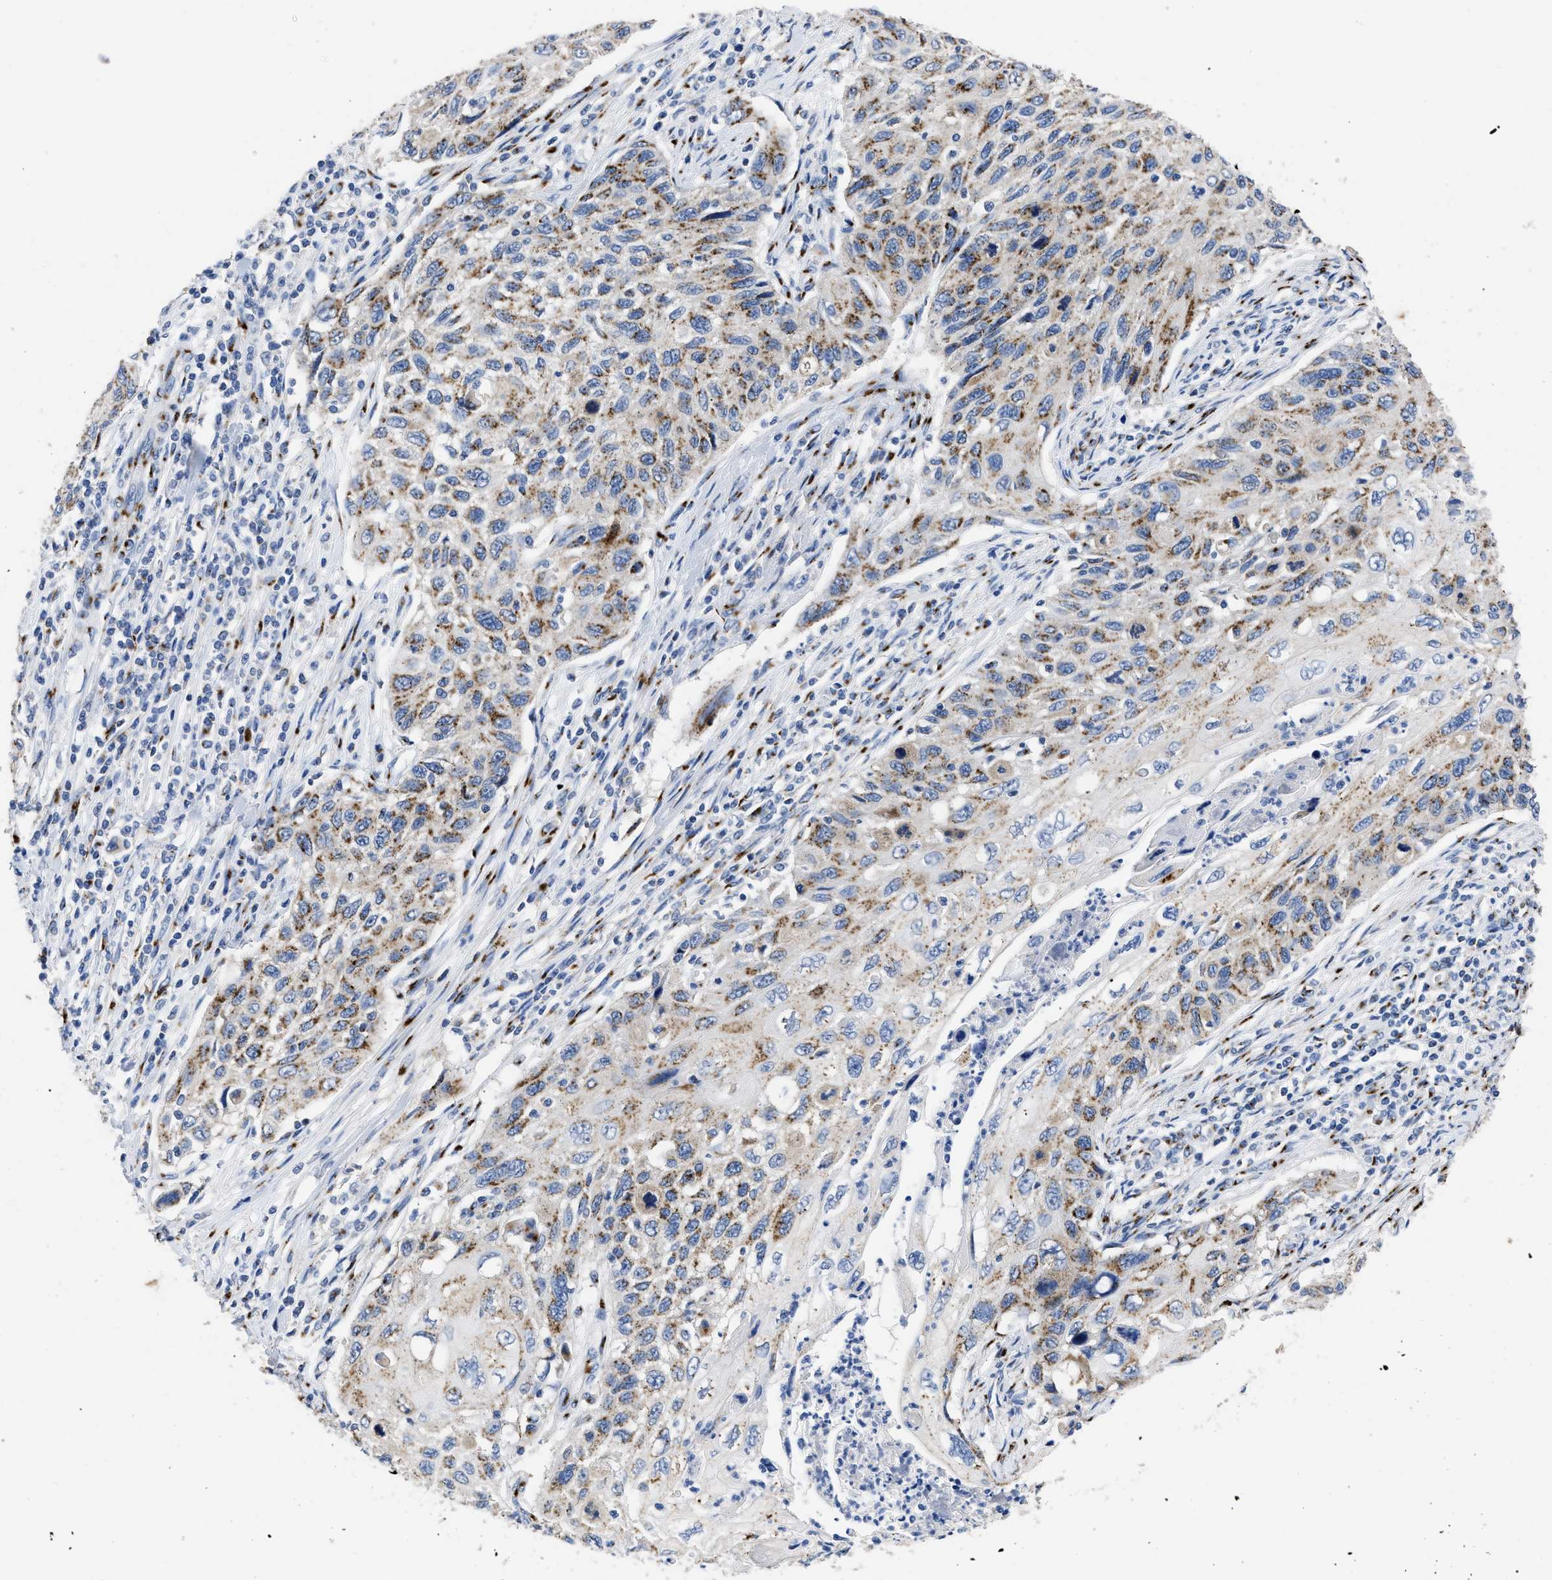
{"staining": {"intensity": "moderate", "quantity": ">75%", "location": "cytoplasmic/membranous"}, "tissue": "cervical cancer", "cell_type": "Tumor cells", "image_type": "cancer", "snomed": [{"axis": "morphology", "description": "Squamous cell carcinoma, NOS"}, {"axis": "topography", "description": "Cervix"}], "caption": "IHC (DAB) staining of cervical cancer (squamous cell carcinoma) demonstrates moderate cytoplasmic/membranous protein expression in approximately >75% of tumor cells.", "gene": "TMEM87A", "patient": {"sex": "female", "age": 70}}